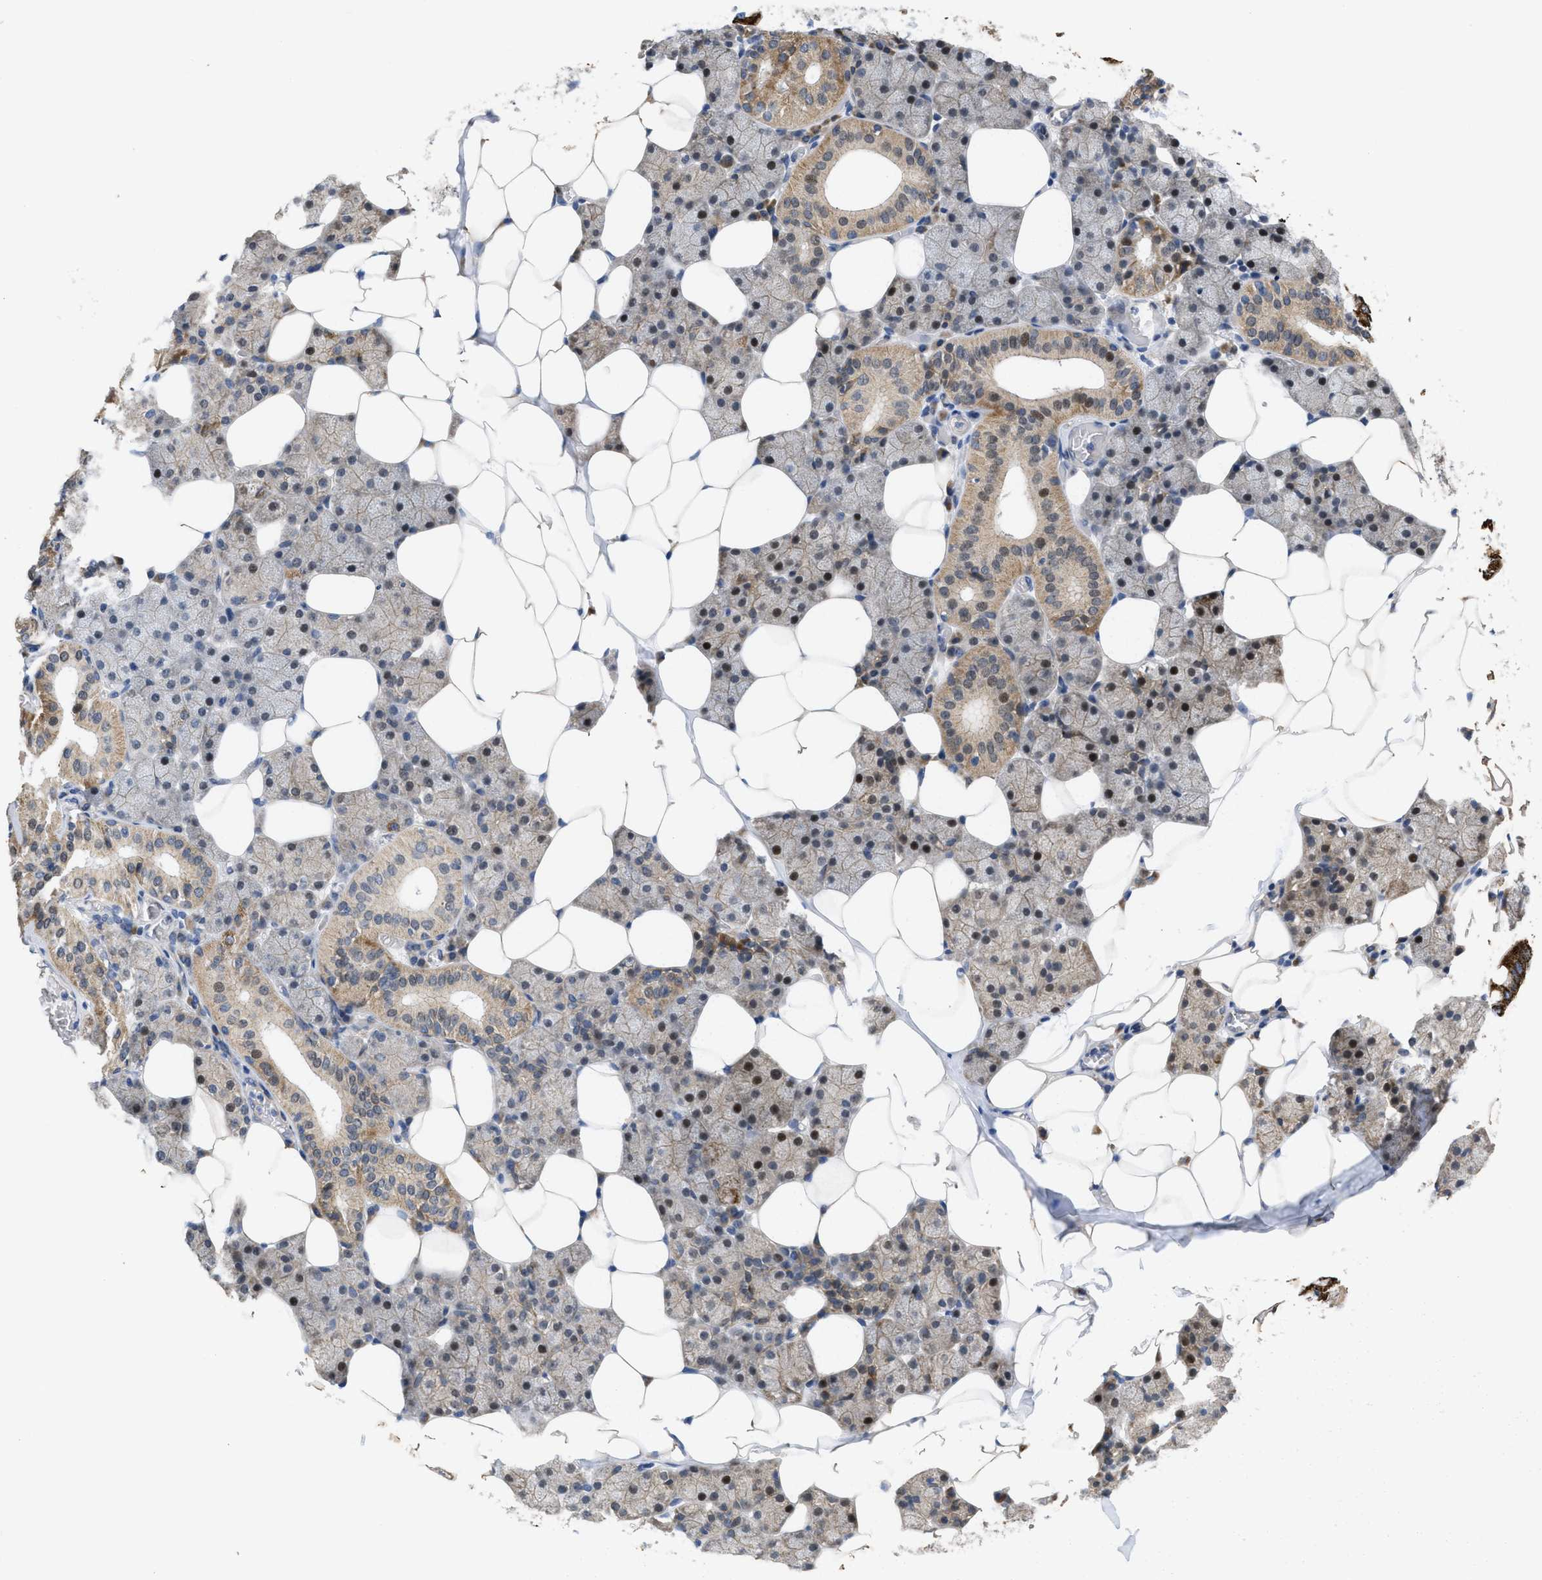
{"staining": {"intensity": "moderate", "quantity": "<25%", "location": "cytoplasmic/membranous"}, "tissue": "salivary gland", "cell_type": "Glandular cells", "image_type": "normal", "snomed": [{"axis": "morphology", "description": "Normal tissue, NOS"}, {"axis": "topography", "description": "Salivary gland"}], "caption": "A photomicrograph of salivary gland stained for a protein shows moderate cytoplasmic/membranous brown staining in glandular cells. (Stains: DAB in brown, nuclei in blue, Microscopy: brightfield microscopy at high magnification).", "gene": "CDPF1", "patient": {"sex": "female", "age": 33}}